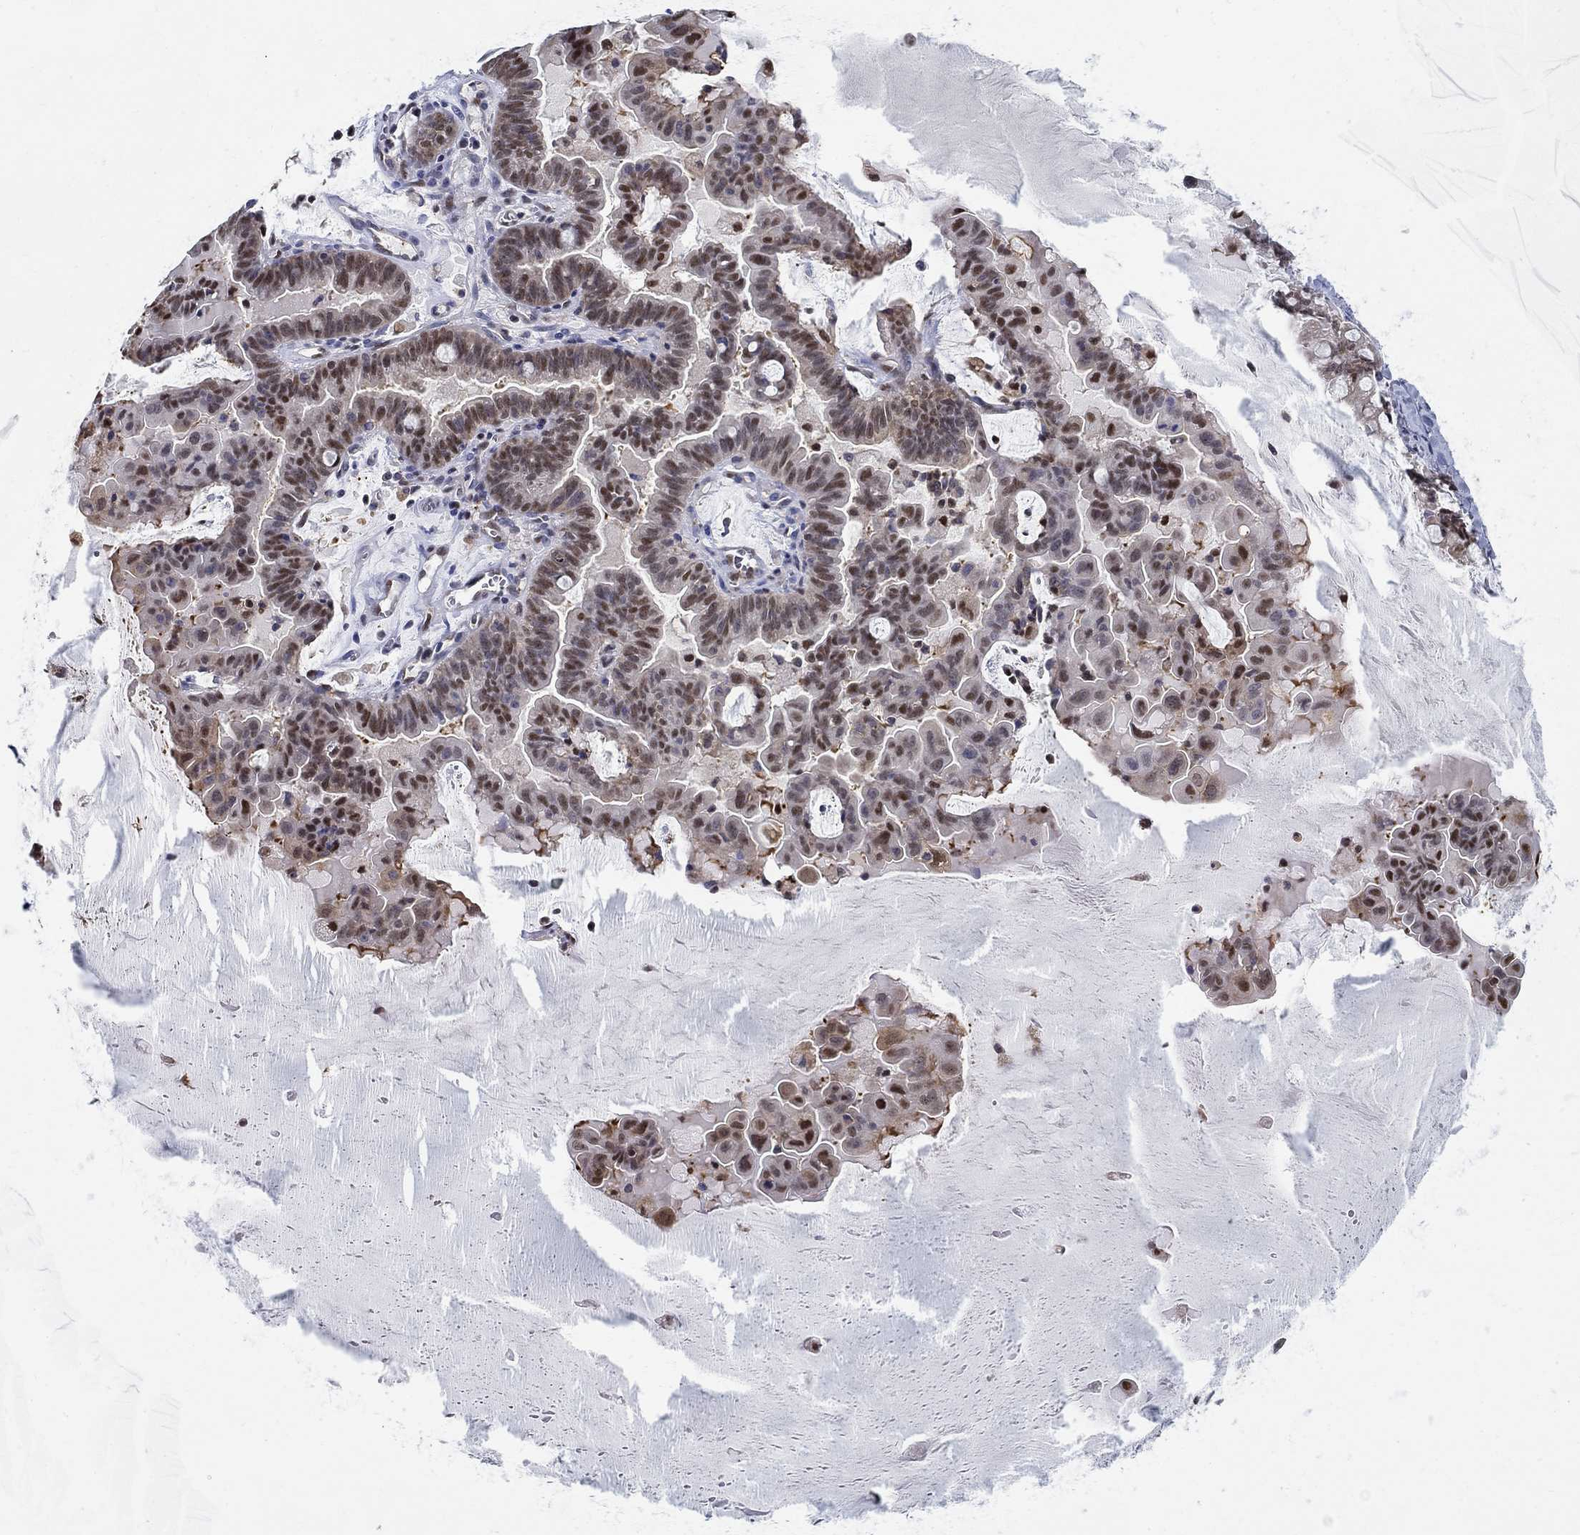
{"staining": {"intensity": "moderate", "quantity": "25%-75%", "location": "nuclear"}, "tissue": "ovarian cancer", "cell_type": "Tumor cells", "image_type": "cancer", "snomed": [{"axis": "morphology", "description": "Cystadenocarcinoma, mucinous, NOS"}, {"axis": "topography", "description": "Ovary"}], "caption": "Immunohistochemistry (IHC) of ovarian mucinous cystadenocarcinoma exhibits medium levels of moderate nuclear positivity in approximately 25%-75% of tumor cells. The protein is stained brown, and the nuclei are stained in blue (DAB IHC with brightfield microscopy, high magnification).", "gene": "ZNF594", "patient": {"sex": "female", "age": 63}}